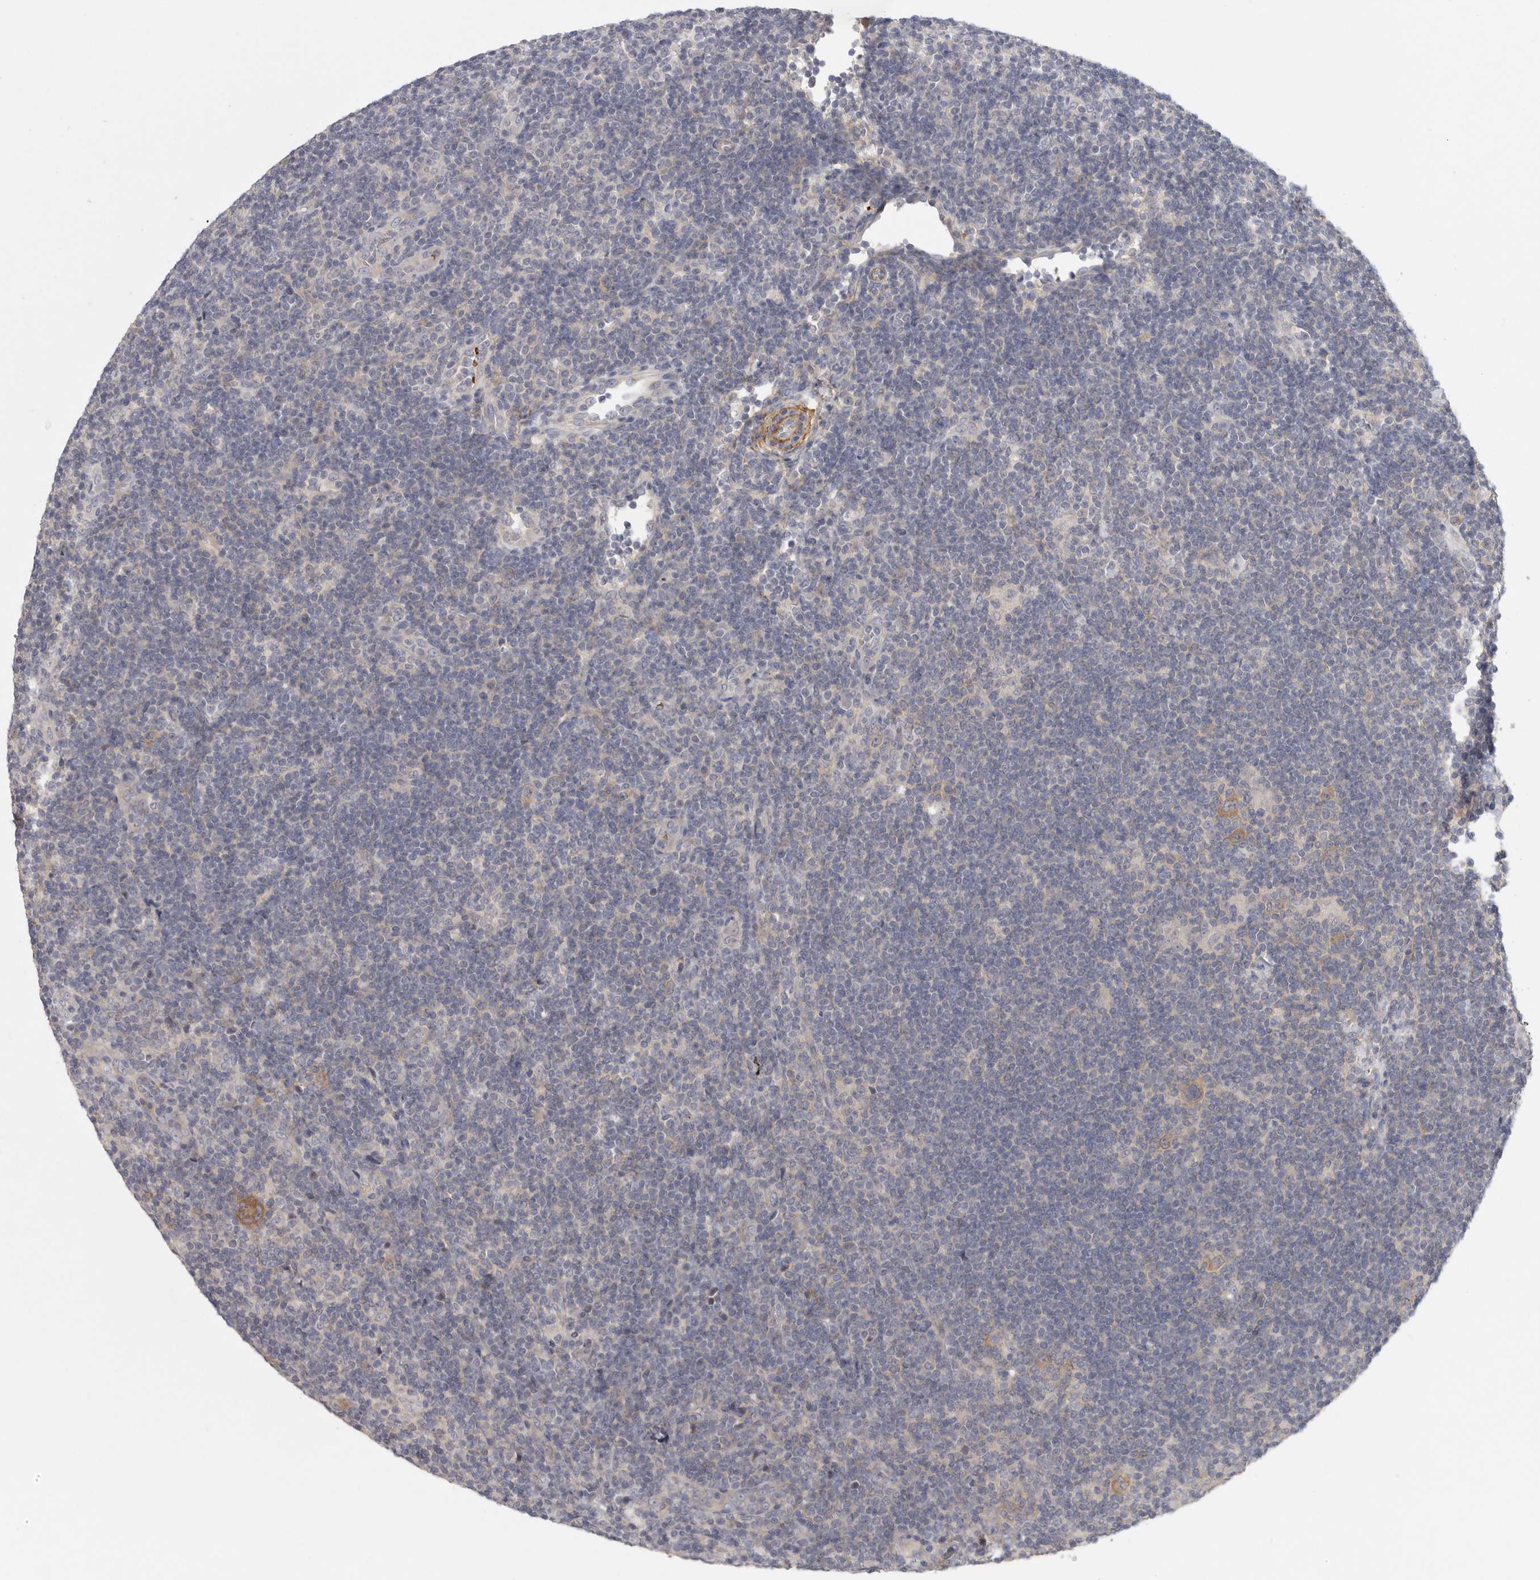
{"staining": {"intensity": "moderate", "quantity": "25%-75%", "location": "cytoplasmic/membranous"}, "tissue": "lymphoma", "cell_type": "Tumor cells", "image_type": "cancer", "snomed": [{"axis": "morphology", "description": "Hodgkin's disease, NOS"}, {"axis": "topography", "description": "Lymph node"}], "caption": "Protein staining shows moderate cytoplasmic/membranous expression in approximately 25%-75% of tumor cells in lymphoma. The staining was performed using DAB (3,3'-diaminobenzidine) to visualize the protein expression in brown, while the nuclei were stained in blue with hematoxylin (Magnification: 20x).", "gene": "CFAP298", "patient": {"sex": "female", "age": 57}}